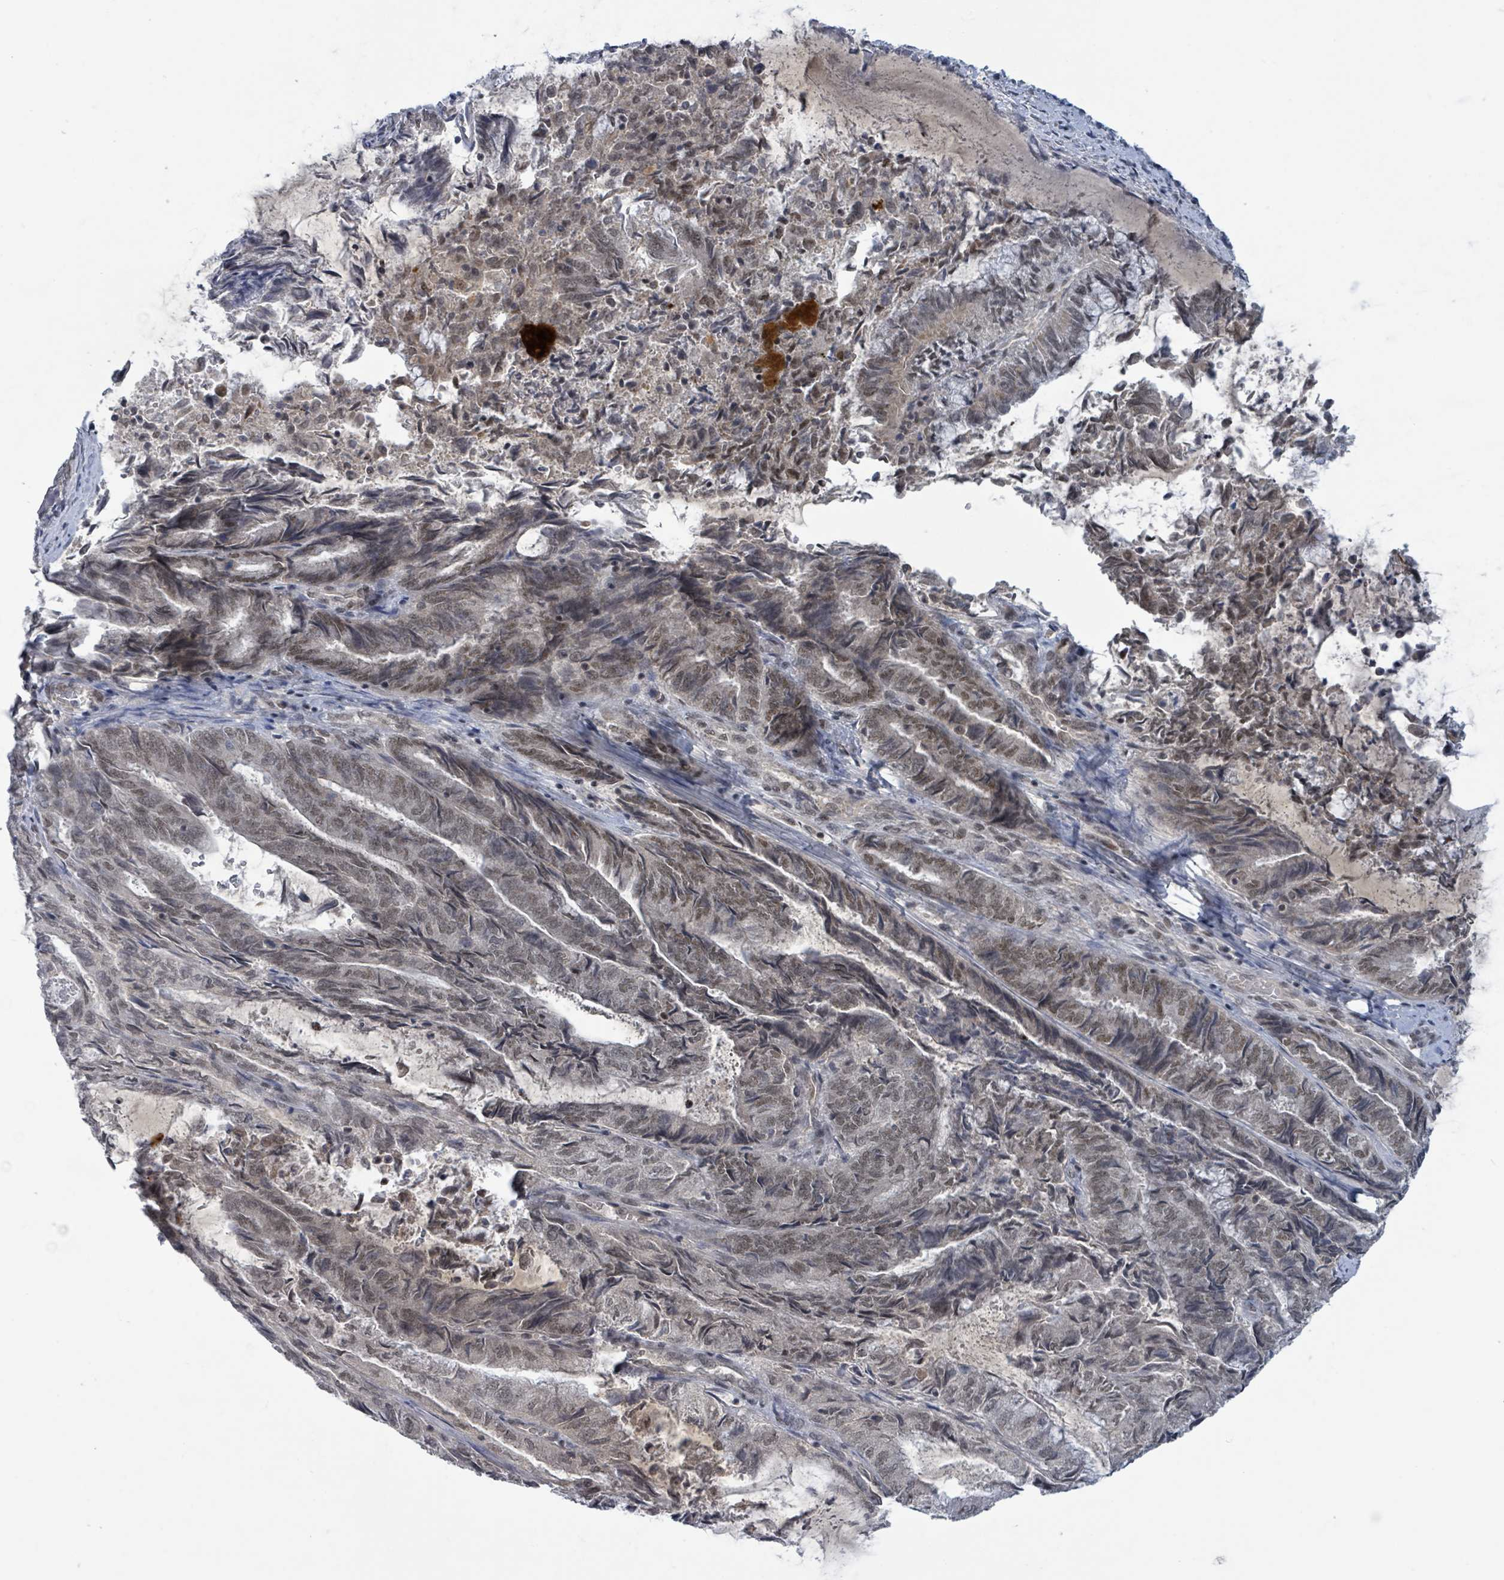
{"staining": {"intensity": "moderate", "quantity": "25%-75%", "location": "nuclear"}, "tissue": "endometrial cancer", "cell_type": "Tumor cells", "image_type": "cancer", "snomed": [{"axis": "morphology", "description": "Adenocarcinoma, NOS"}, {"axis": "topography", "description": "Endometrium"}], "caption": "Moderate nuclear protein expression is identified in approximately 25%-75% of tumor cells in endometrial adenocarcinoma.", "gene": "BANP", "patient": {"sex": "female", "age": 80}}